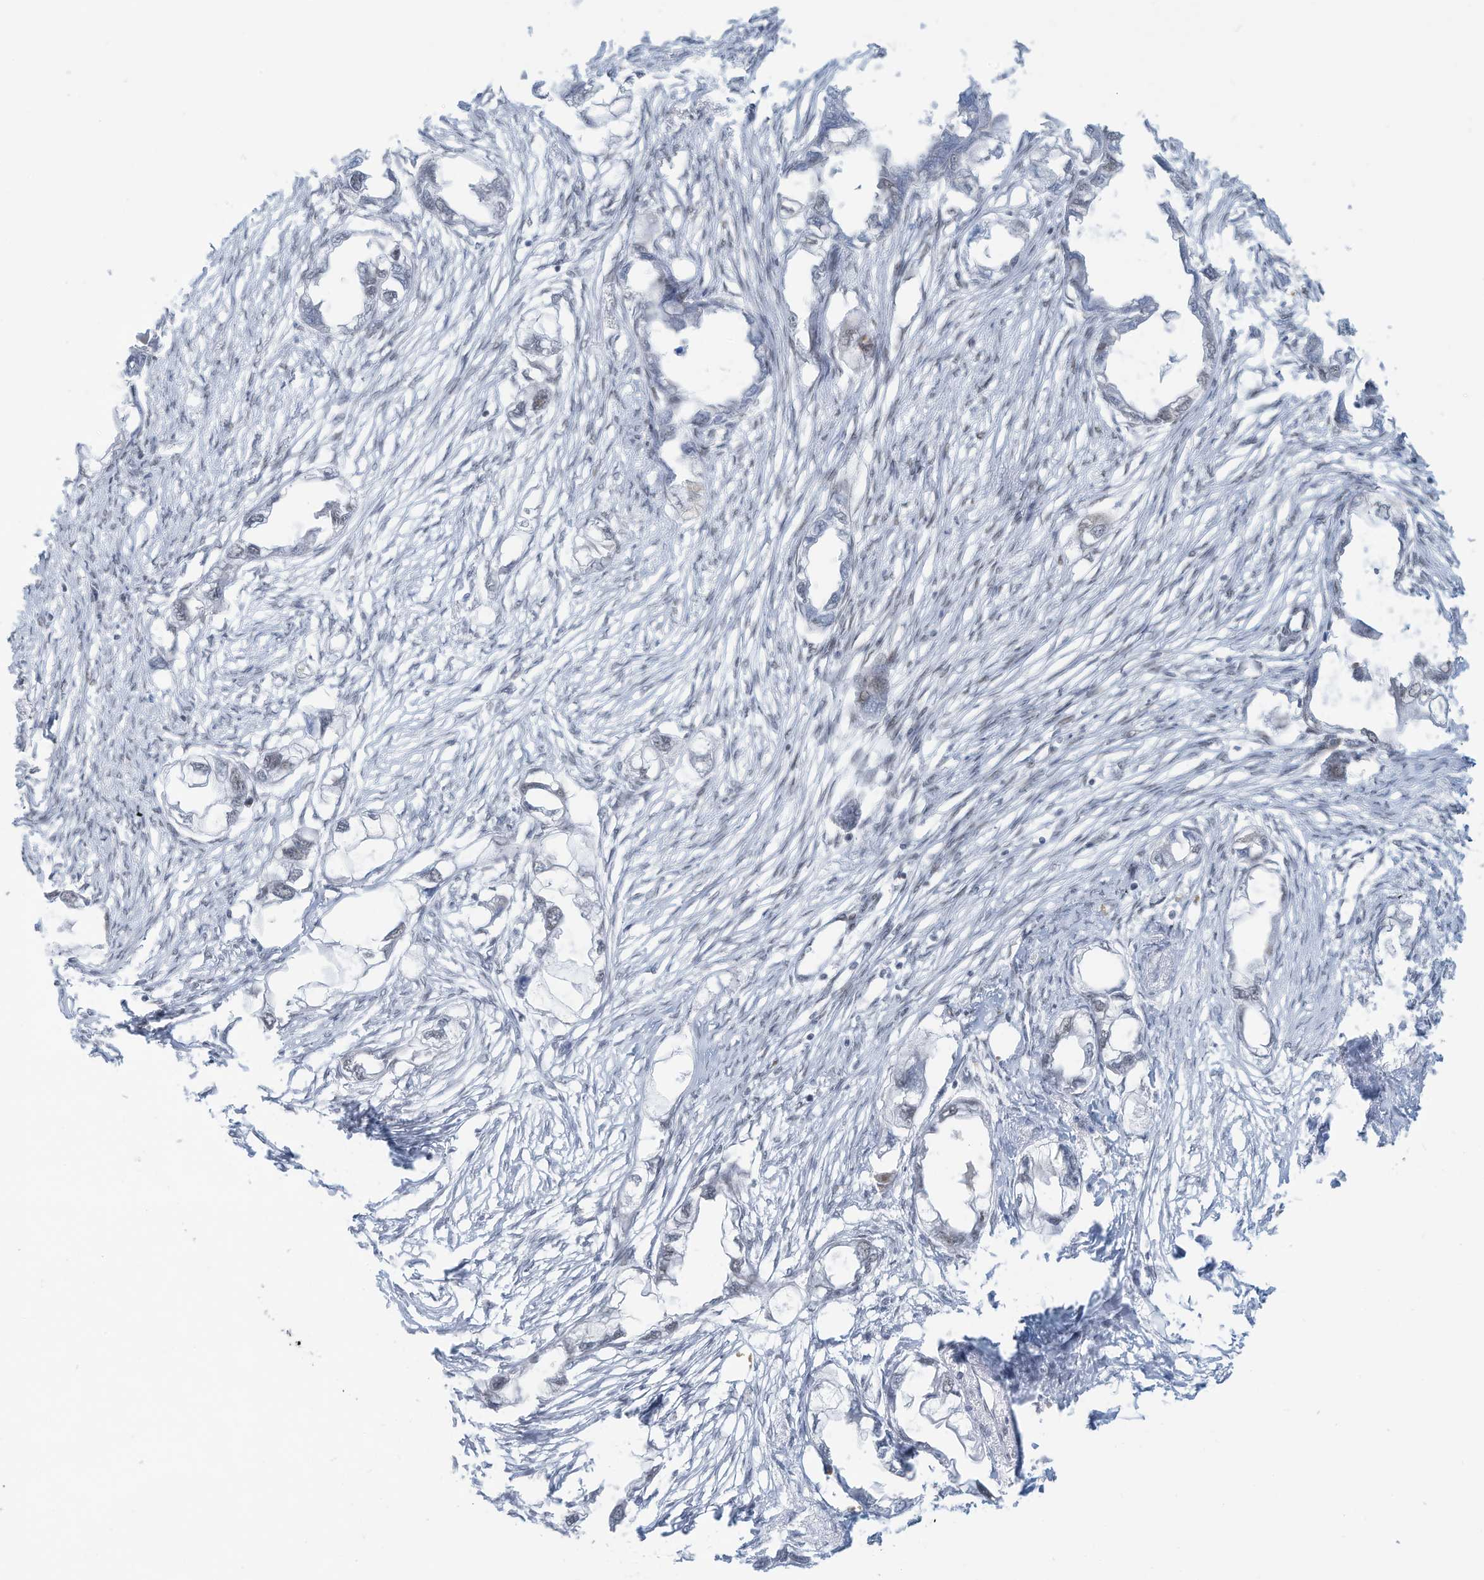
{"staining": {"intensity": "negative", "quantity": "none", "location": "none"}, "tissue": "endometrial cancer", "cell_type": "Tumor cells", "image_type": "cancer", "snomed": [{"axis": "morphology", "description": "Adenocarcinoma, NOS"}, {"axis": "morphology", "description": "Adenocarcinoma, metastatic, NOS"}, {"axis": "topography", "description": "Adipose tissue"}, {"axis": "topography", "description": "Endometrium"}], "caption": "This is a histopathology image of immunohistochemistry (IHC) staining of endometrial metastatic adenocarcinoma, which shows no staining in tumor cells. (DAB (3,3'-diaminobenzidine) immunohistochemistry, high magnification).", "gene": "ECT2L", "patient": {"sex": "female", "age": 67}}